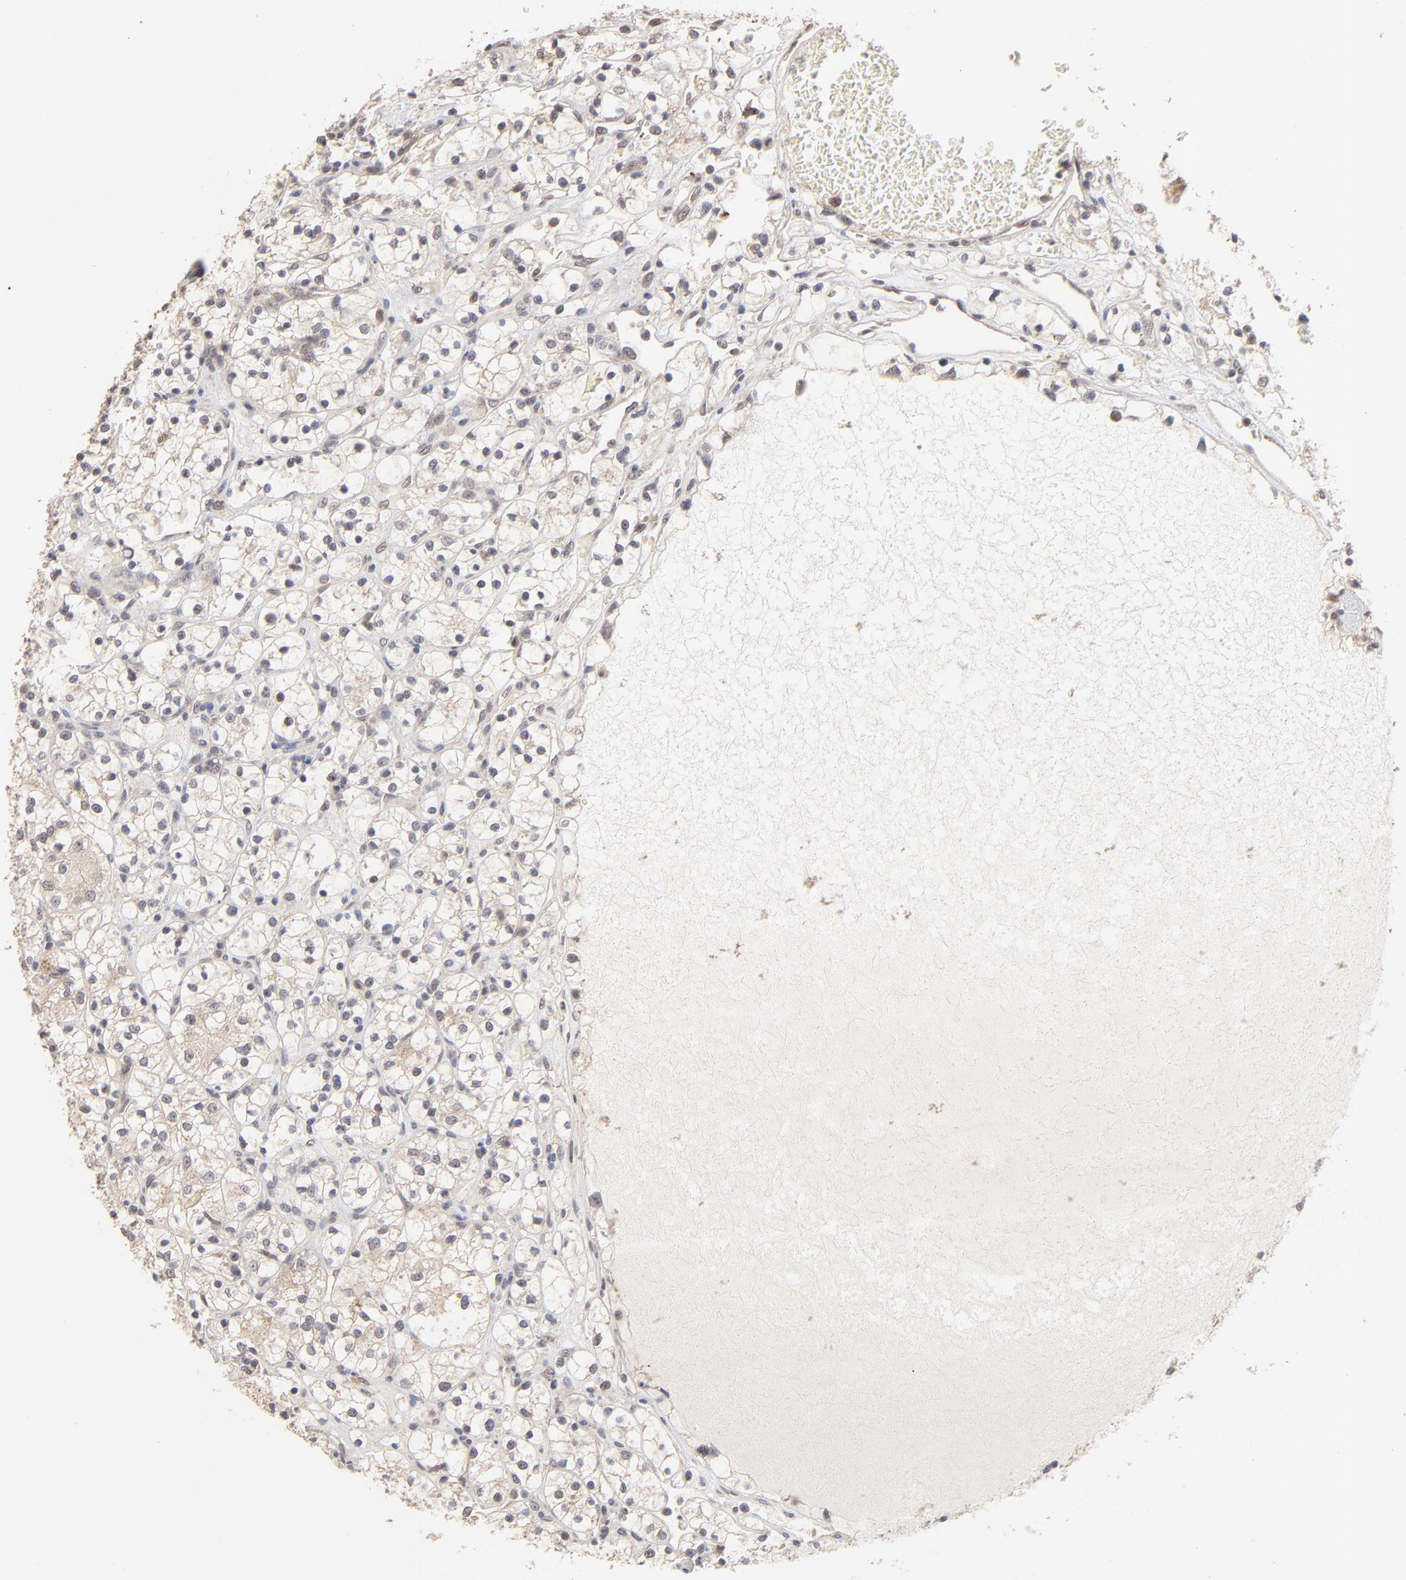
{"staining": {"intensity": "negative", "quantity": "none", "location": "none"}, "tissue": "renal cancer", "cell_type": "Tumor cells", "image_type": "cancer", "snomed": [{"axis": "morphology", "description": "Adenocarcinoma, NOS"}, {"axis": "topography", "description": "Kidney"}], "caption": "DAB (3,3'-diaminobenzidine) immunohistochemical staining of adenocarcinoma (renal) shows no significant positivity in tumor cells. (IHC, brightfield microscopy, high magnification).", "gene": "MSL2", "patient": {"sex": "female", "age": 60}}